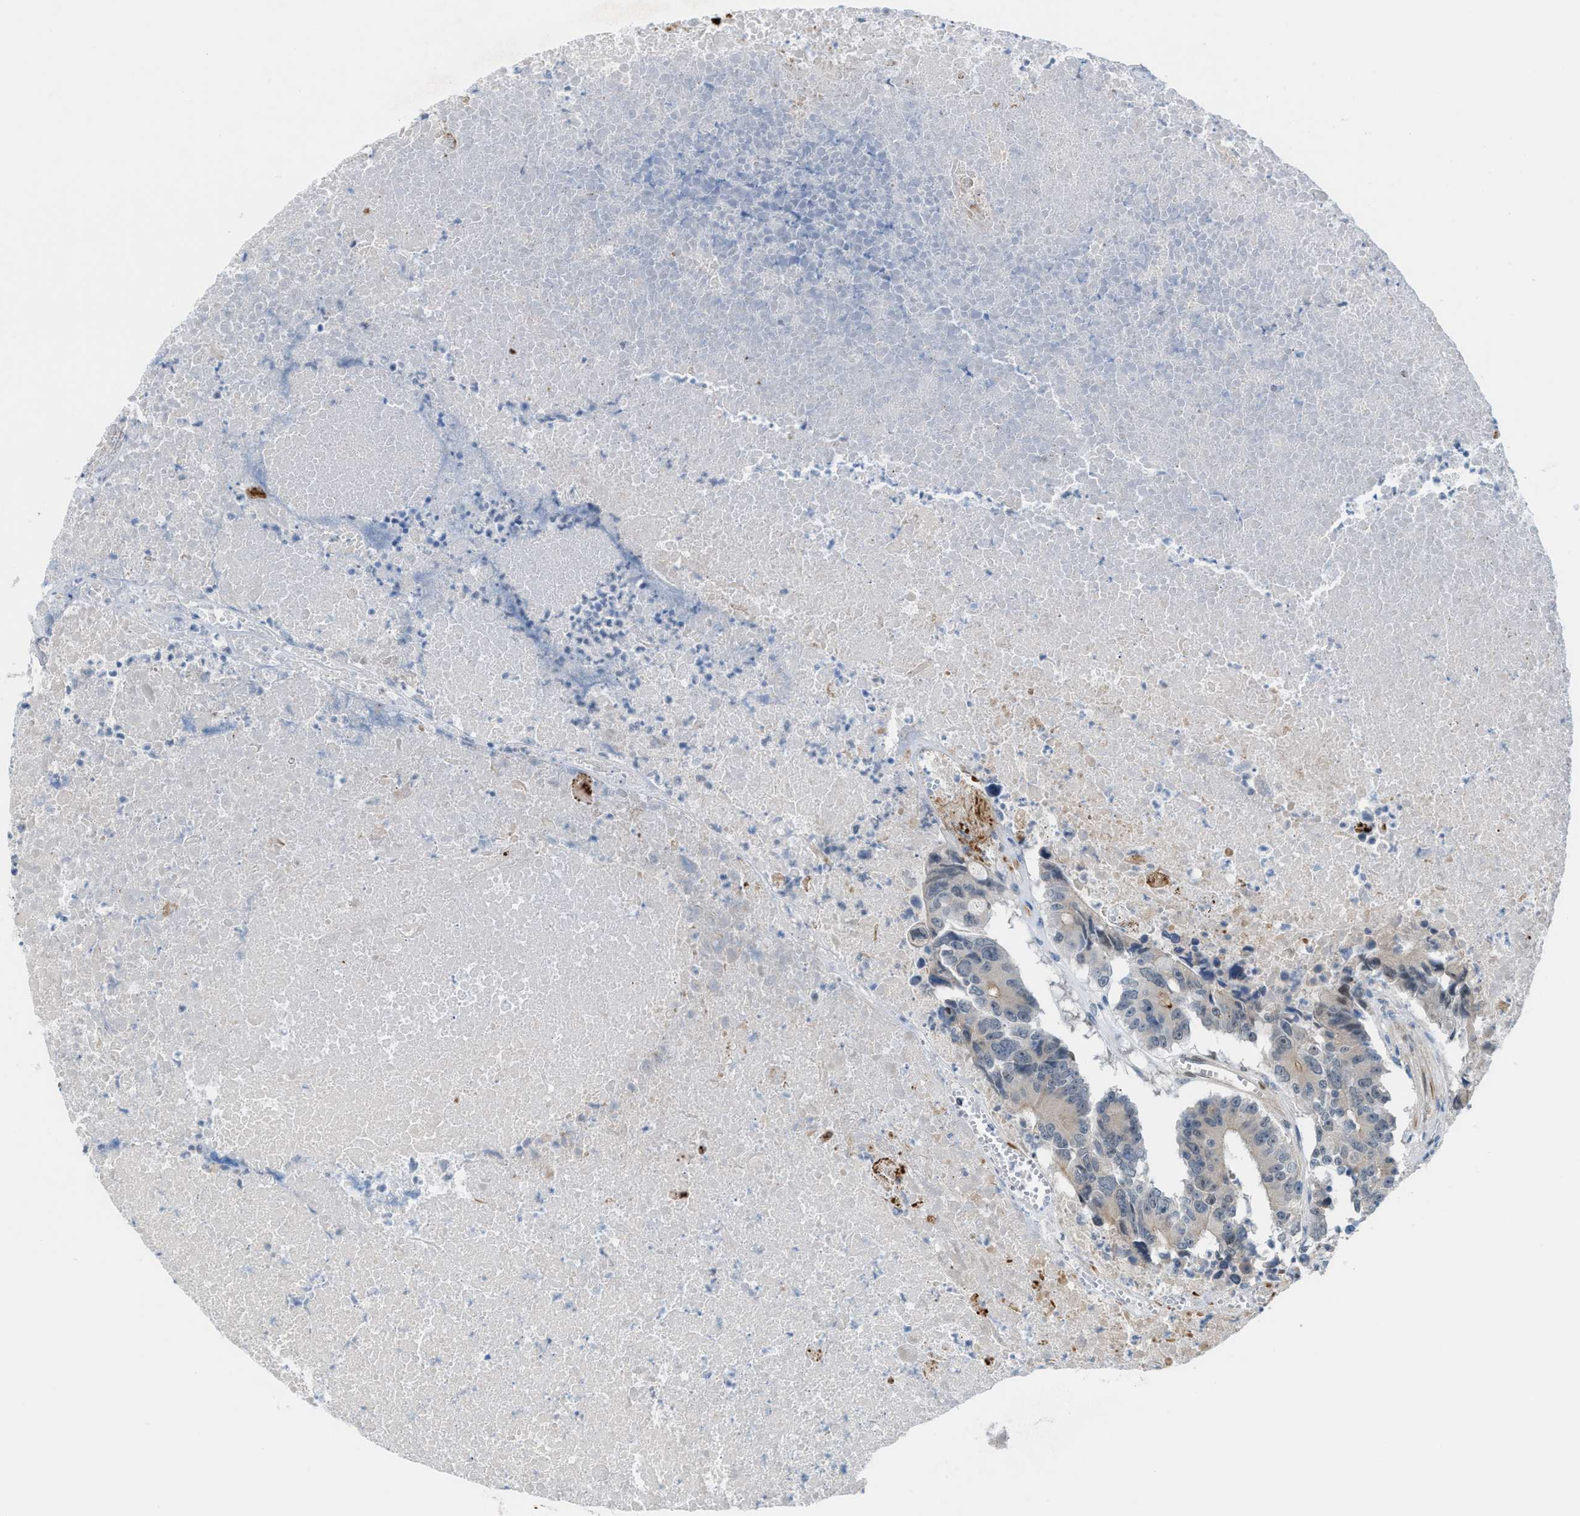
{"staining": {"intensity": "weak", "quantity": "<25%", "location": "cytoplasmic/membranous"}, "tissue": "colorectal cancer", "cell_type": "Tumor cells", "image_type": "cancer", "snomed": [{"axis": "morphology", "description": "Adenocarcinoma, NOS"}, {"axis": "topography", "description": "Colon"}], "caption": "IHC of human adenocarcinoma (colorectal) displays no expression in tumor cells.", "gene": "ZNF276", "patient": {"sex": "male", "age": 87}}